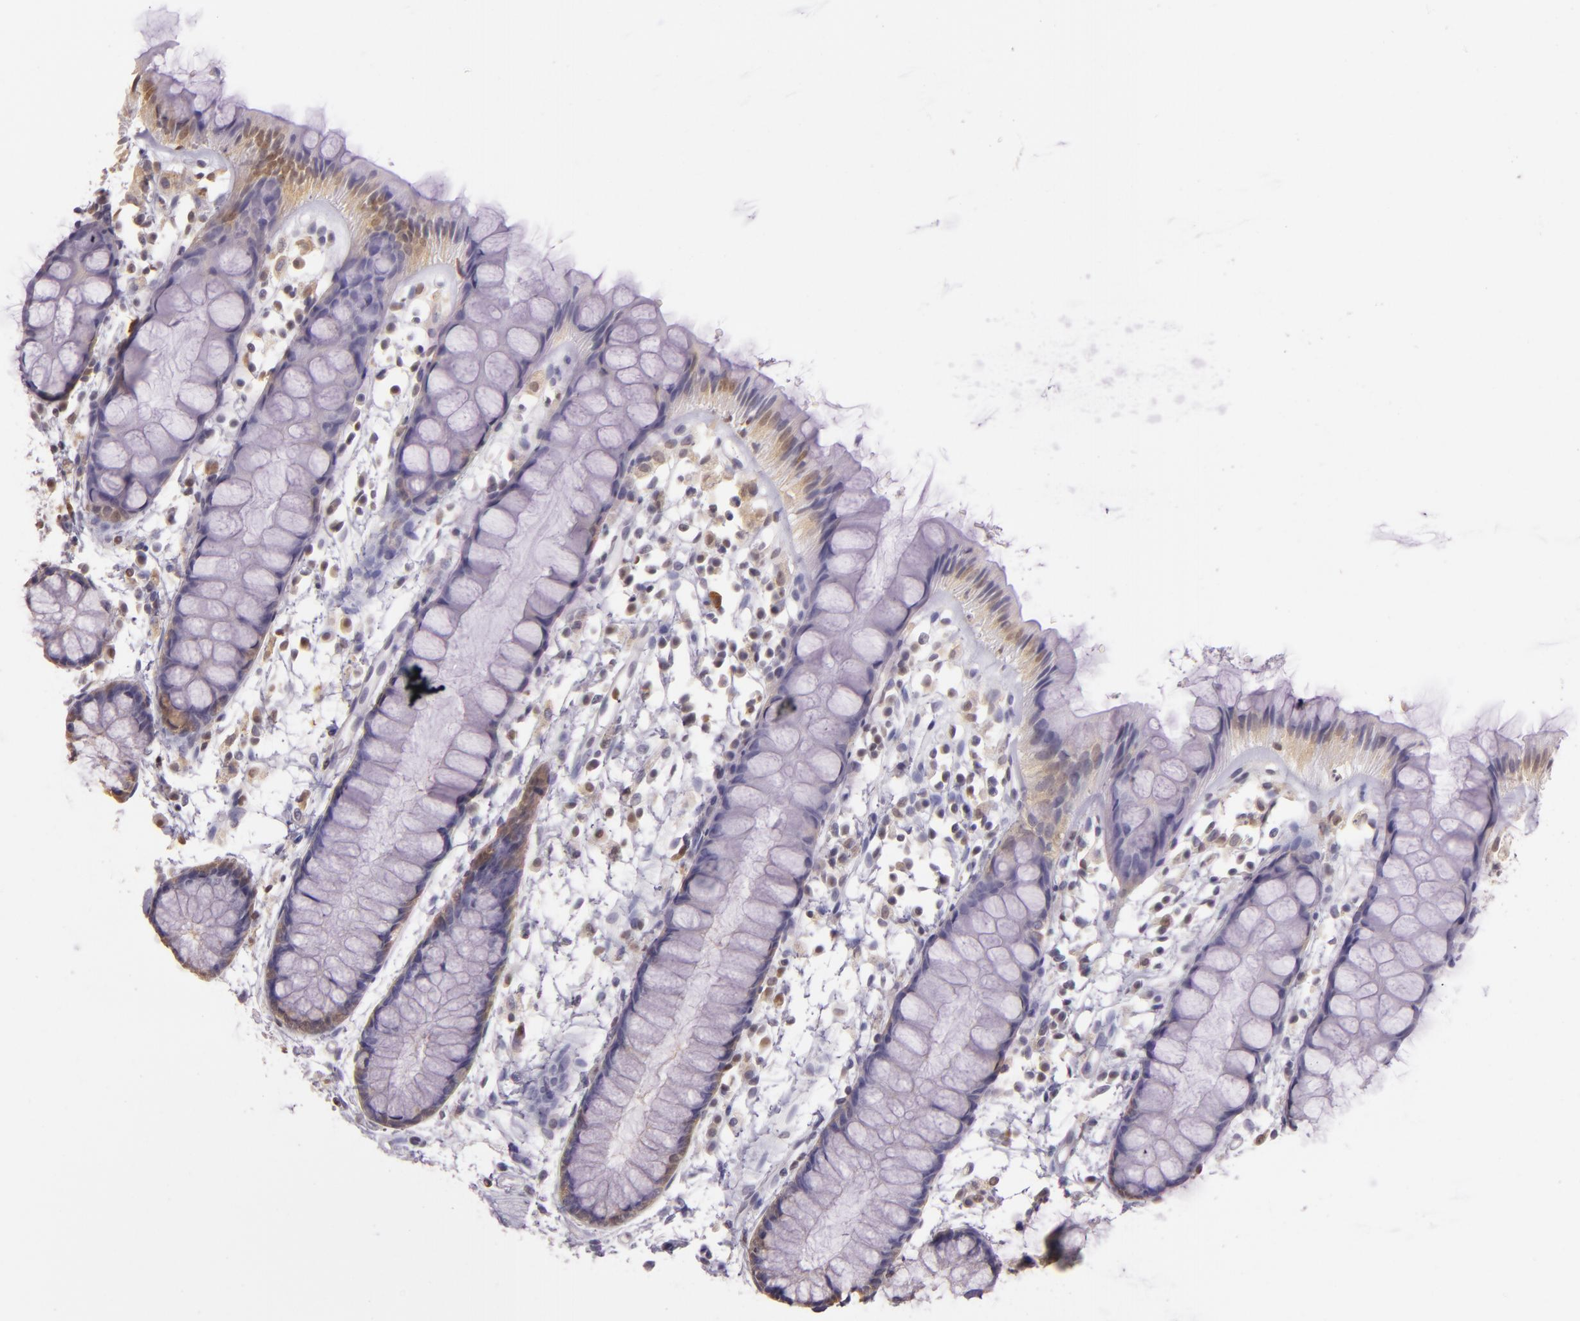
{"staining": {"intensity": "weak", "quantity": "<25%", "location": "nuclear"}, "tissue": "rectum", "cell_type": "Glandular cells", "image_type": "normal", "snomed": [{"axis": "morphology", "description": "Normal tissue, NOS"}, {"axis": "topography", "description": "Rectum"}], "caption": "Benign rectum was stained to show a protein in brown. There is no significant positivity in glandular cells. The staining is performed using DAB (3,3'-diaminobenzidine) brown chromogen with nuclei counter-stained in using hematoxylin.", "gene": "HSPA8", "patient": {"sex": "female", "age": 66}}